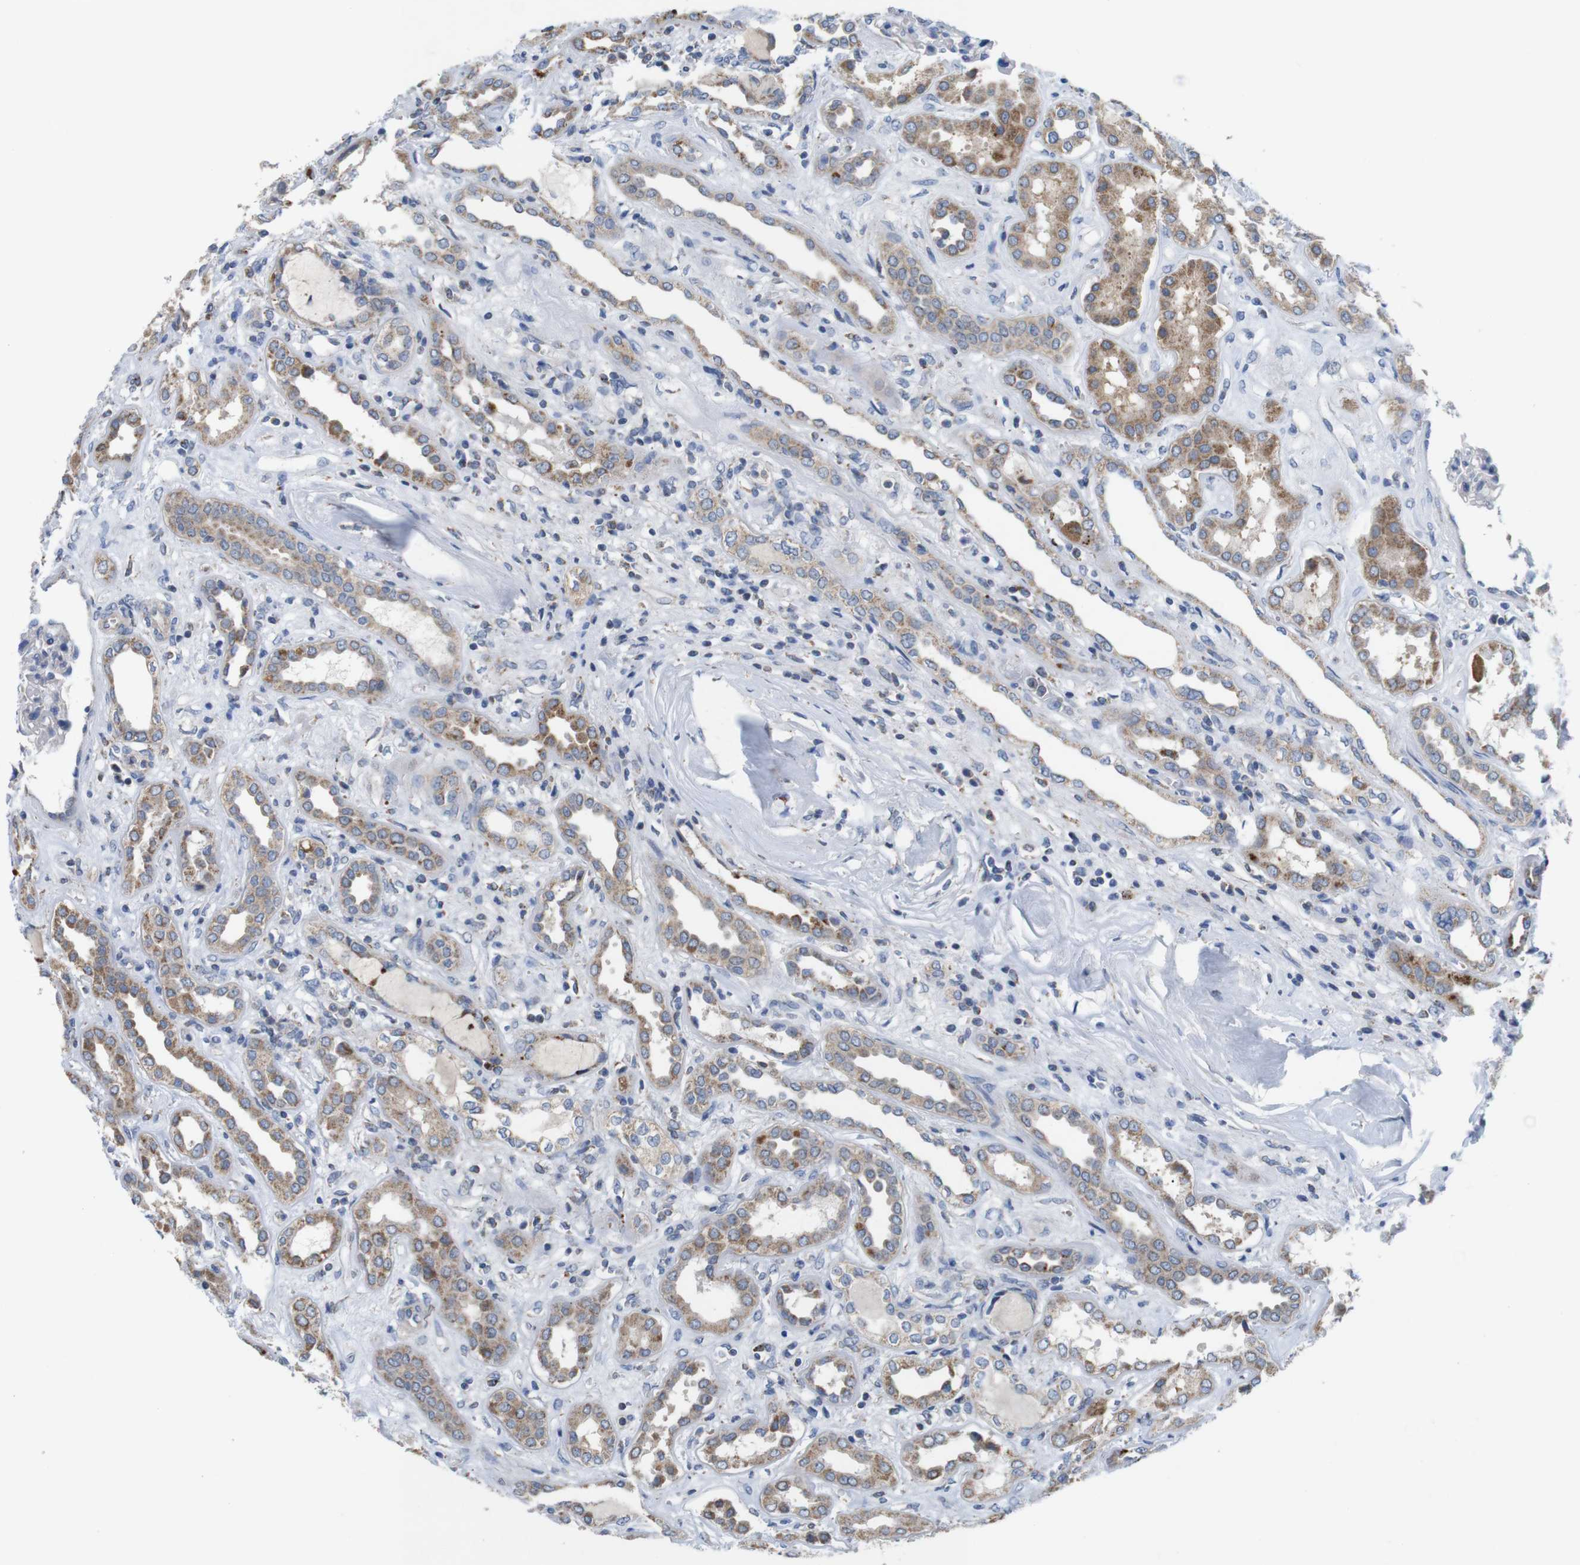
{"staining": {"intensity": "negative", "quantity": "none", "location": "none"}, "tissue": "kidney", "cell_type": "Cells in glomeruli", "image_type": "normal", "snomed": [{"axis": "morphology", "description": "Normal tissue, NOS"}, {"axis": "topography", "description": "Kidney"}], "caption": "DAB (3,3'-diaminobenzidine) immunohistochemical staining of normal human kidney exhibits no significant expression in cells in glomeruli.", "gene": "F2RL1", "patient": {"sex": "male", "age": 59}}